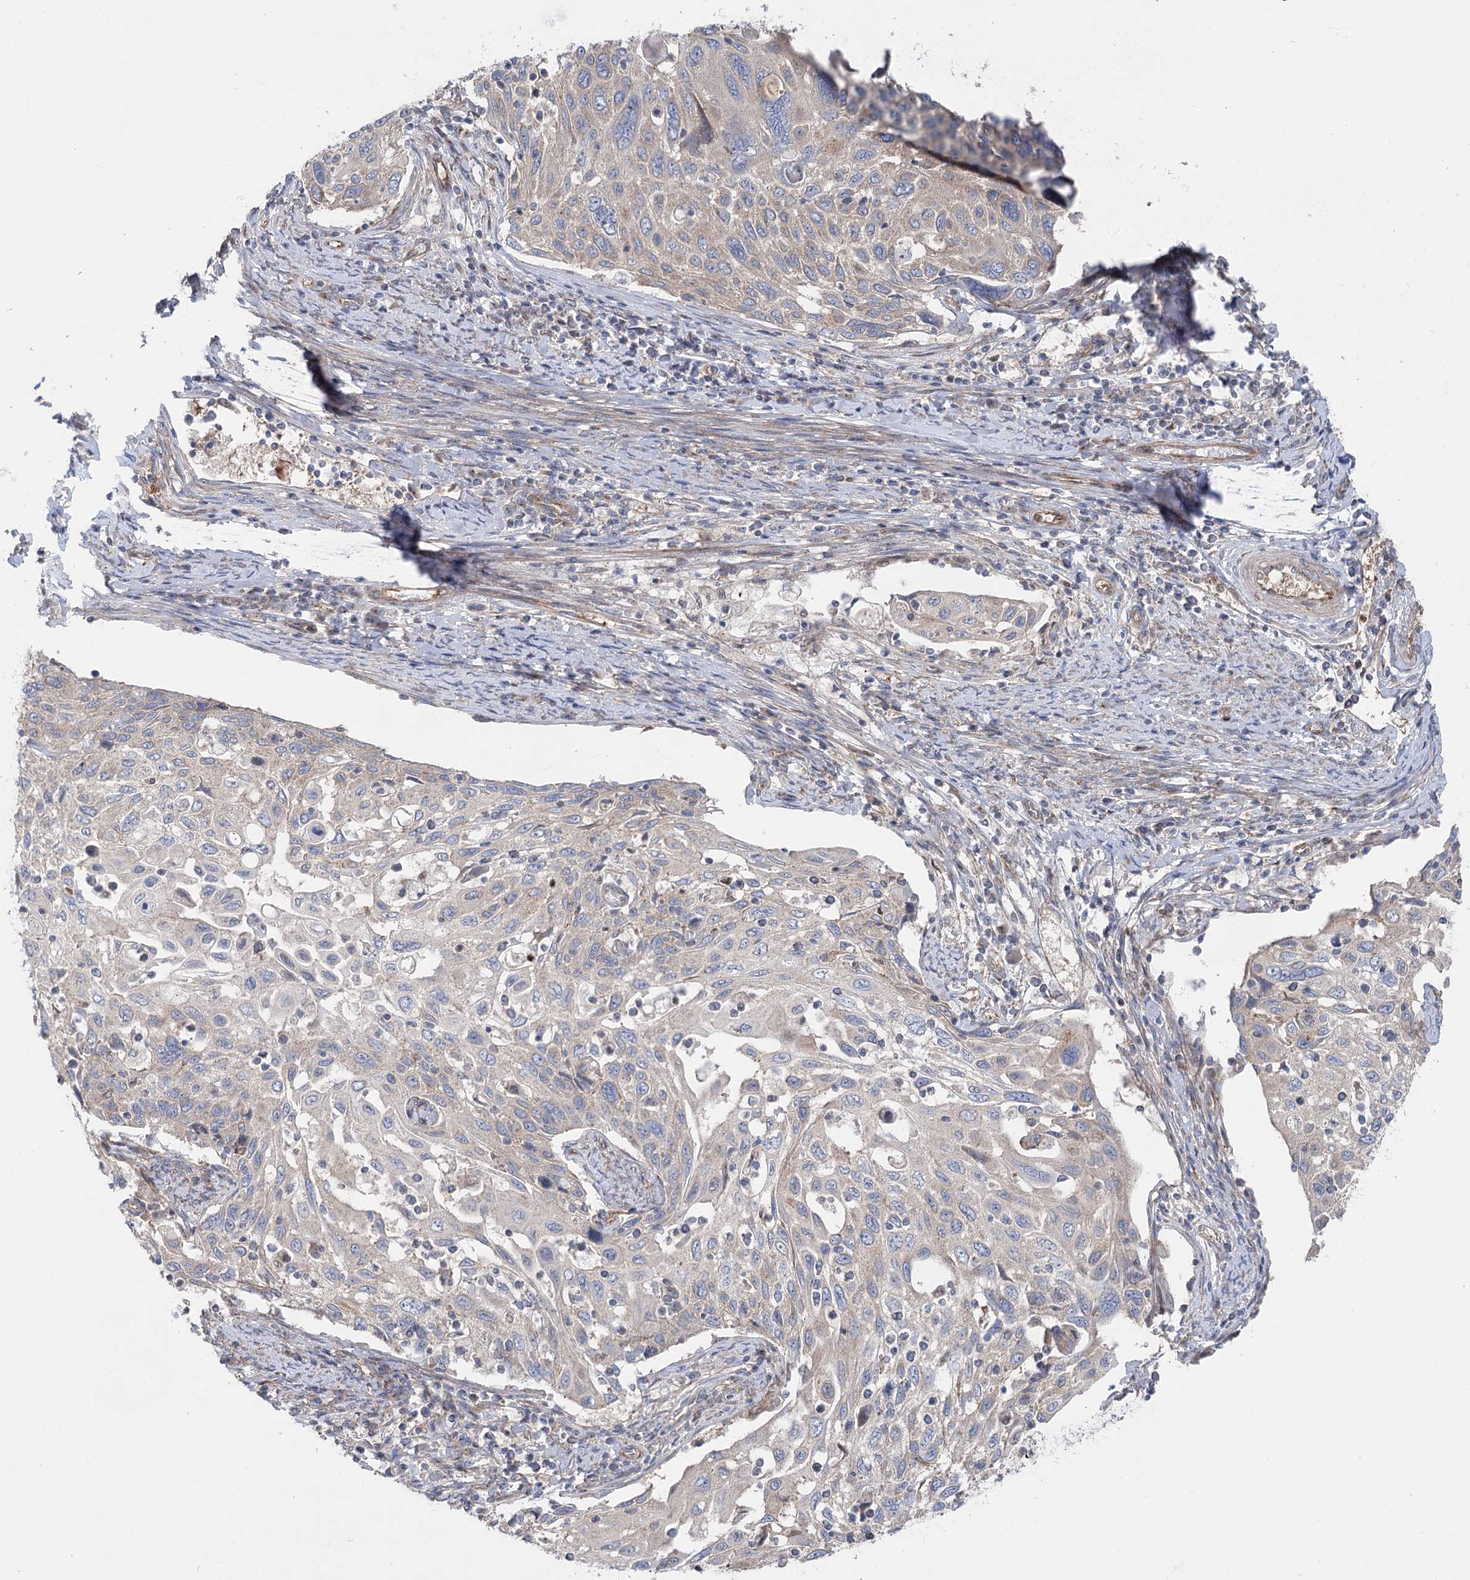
{"staining": {"intensity": "negative", "quantity": "none", "location": "none"}, "tissue": "cervical cancer", "cell_type": "Tumor cells", "image_type": "cancer", "snomed": [{"axis": "morphology", "description": "Squamous cell carcinoma, NOS"}, {"axis": "topography", "description": "Cervix"}], "caption": "A histopathology image of human cervical cancer is negative for staining in tumor cells.", "gene": "SCN11A", "patient": {"sex": "female", "age": 70}}